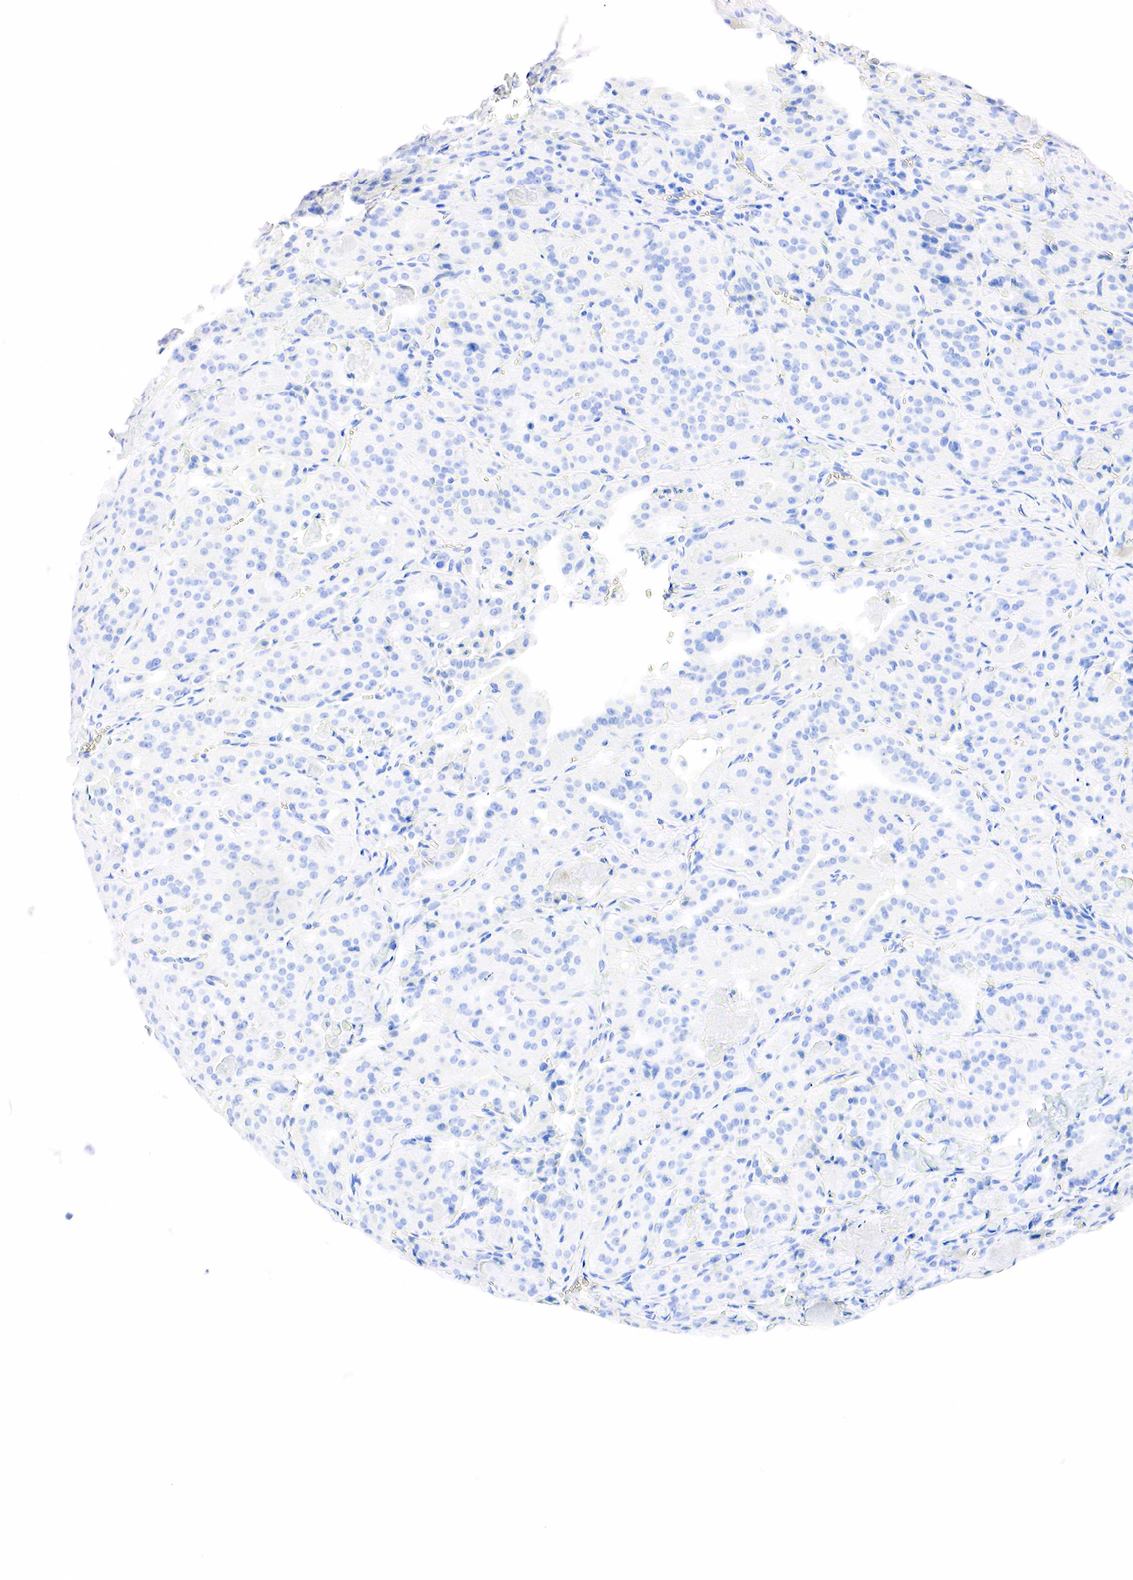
{"staining": {"intensity": "negative", "quantity": "none", "location": "none"}, "tissue": "thyroid cancer", "cell_type": "Tumor cells", "image_type": "cancer", "snomed": [{"axis": "morphology", "description": "Carcinoma, NOS"}, {"axis": "topography", "description": "Thyroid gland"}], "caption": "This is a histopathology image of IHC staining of thyroid carcinoma, which shows no positivity in tumor cells.", "gene": "PTH", "patient": {"sex": "male", "age": 76}}